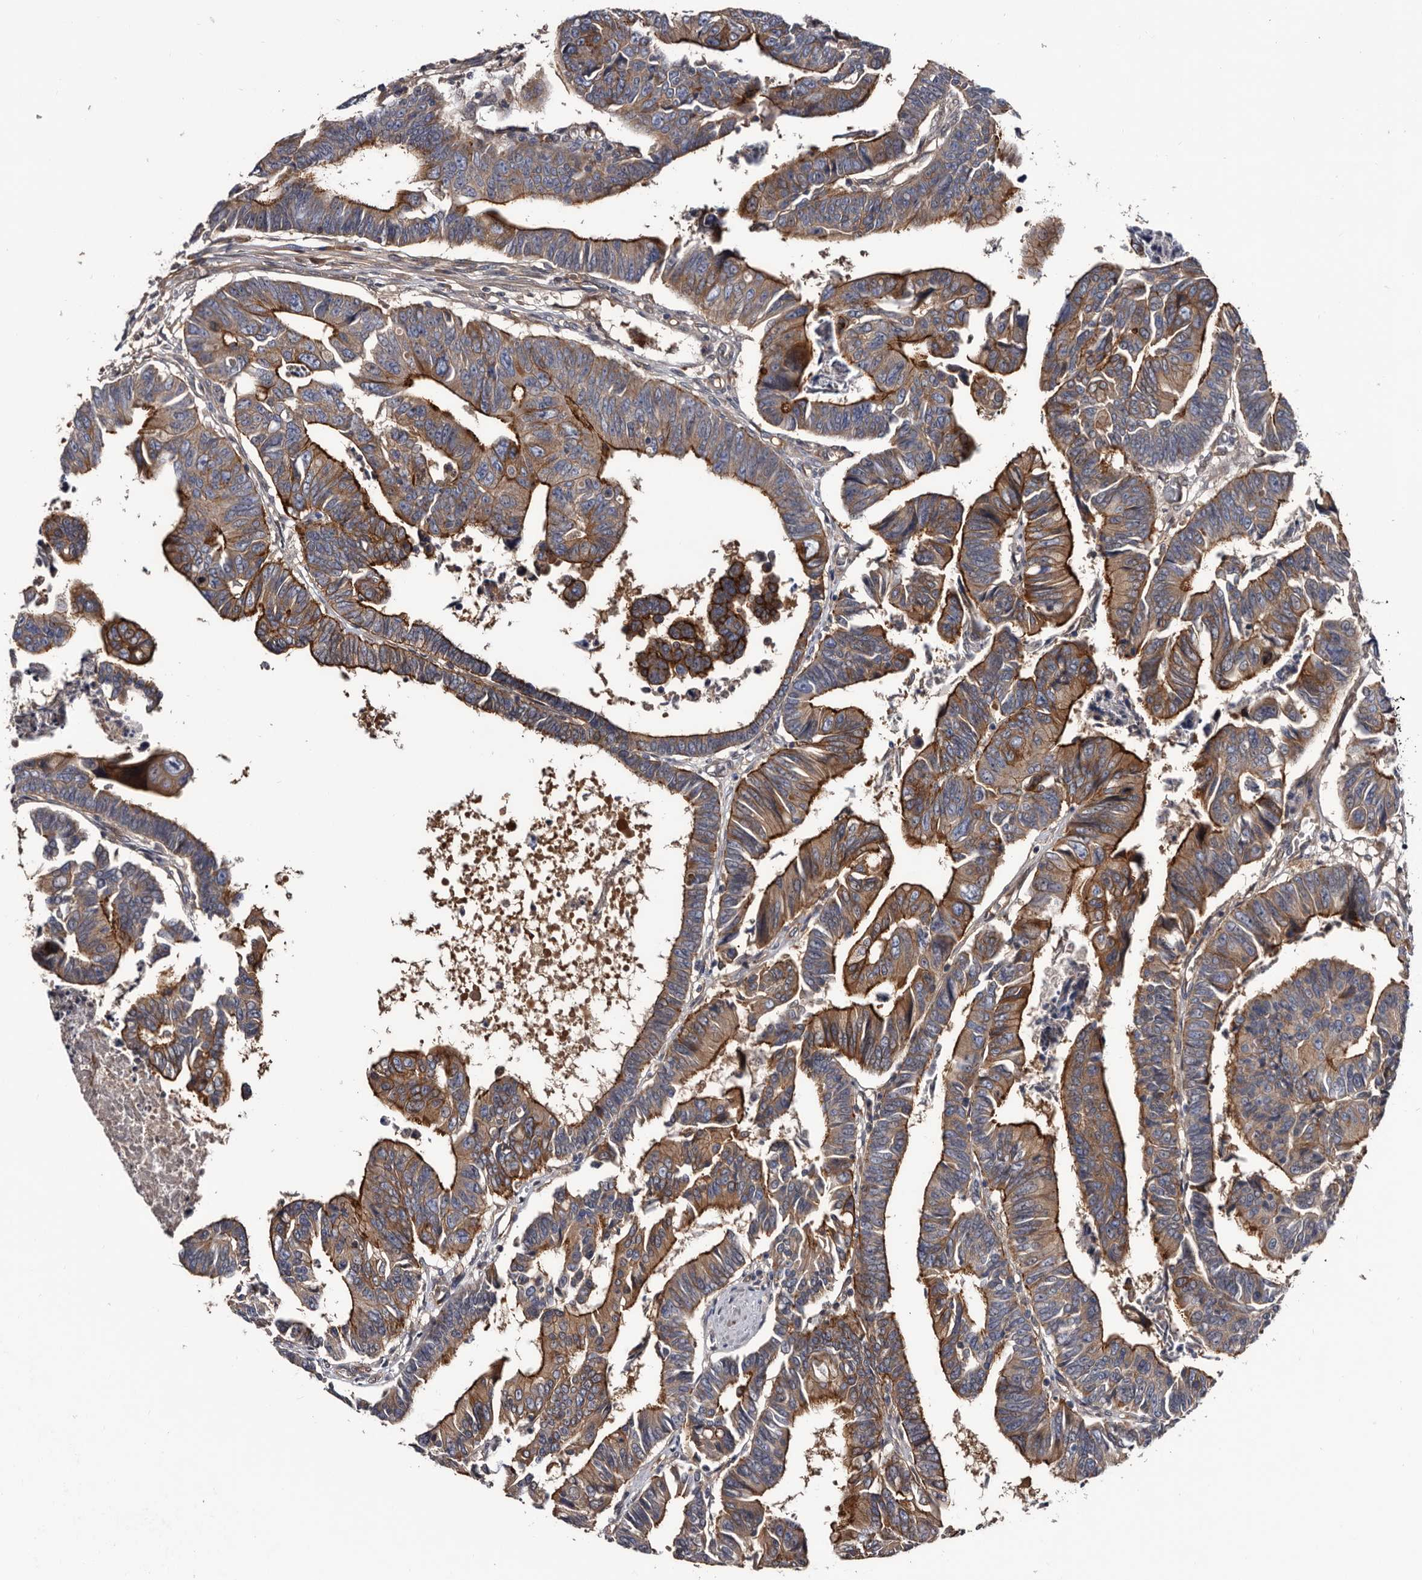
{"staining": {"intensity": "strong", "quantity": ">75%", "location": "cytoplasmic/membranous"}, "tissue": "colorectal cancer", "cell_type": "Tumor cells", "image_type": "cancer", "snomed": [{"axis": "morphology", "description": "Adenocarcinoma, NOS"}, {"axis": "topography", "description": "Rectum"}], "caption": "Immunohistochemical staining of human colorectal adenocarcinoma exhibits high levels of strong cytoplasmic/membranous protein positivity in about >75% of tumor cells.", "gene": "TSPAN17", "patient": {"sex": "female", "age": 65}}